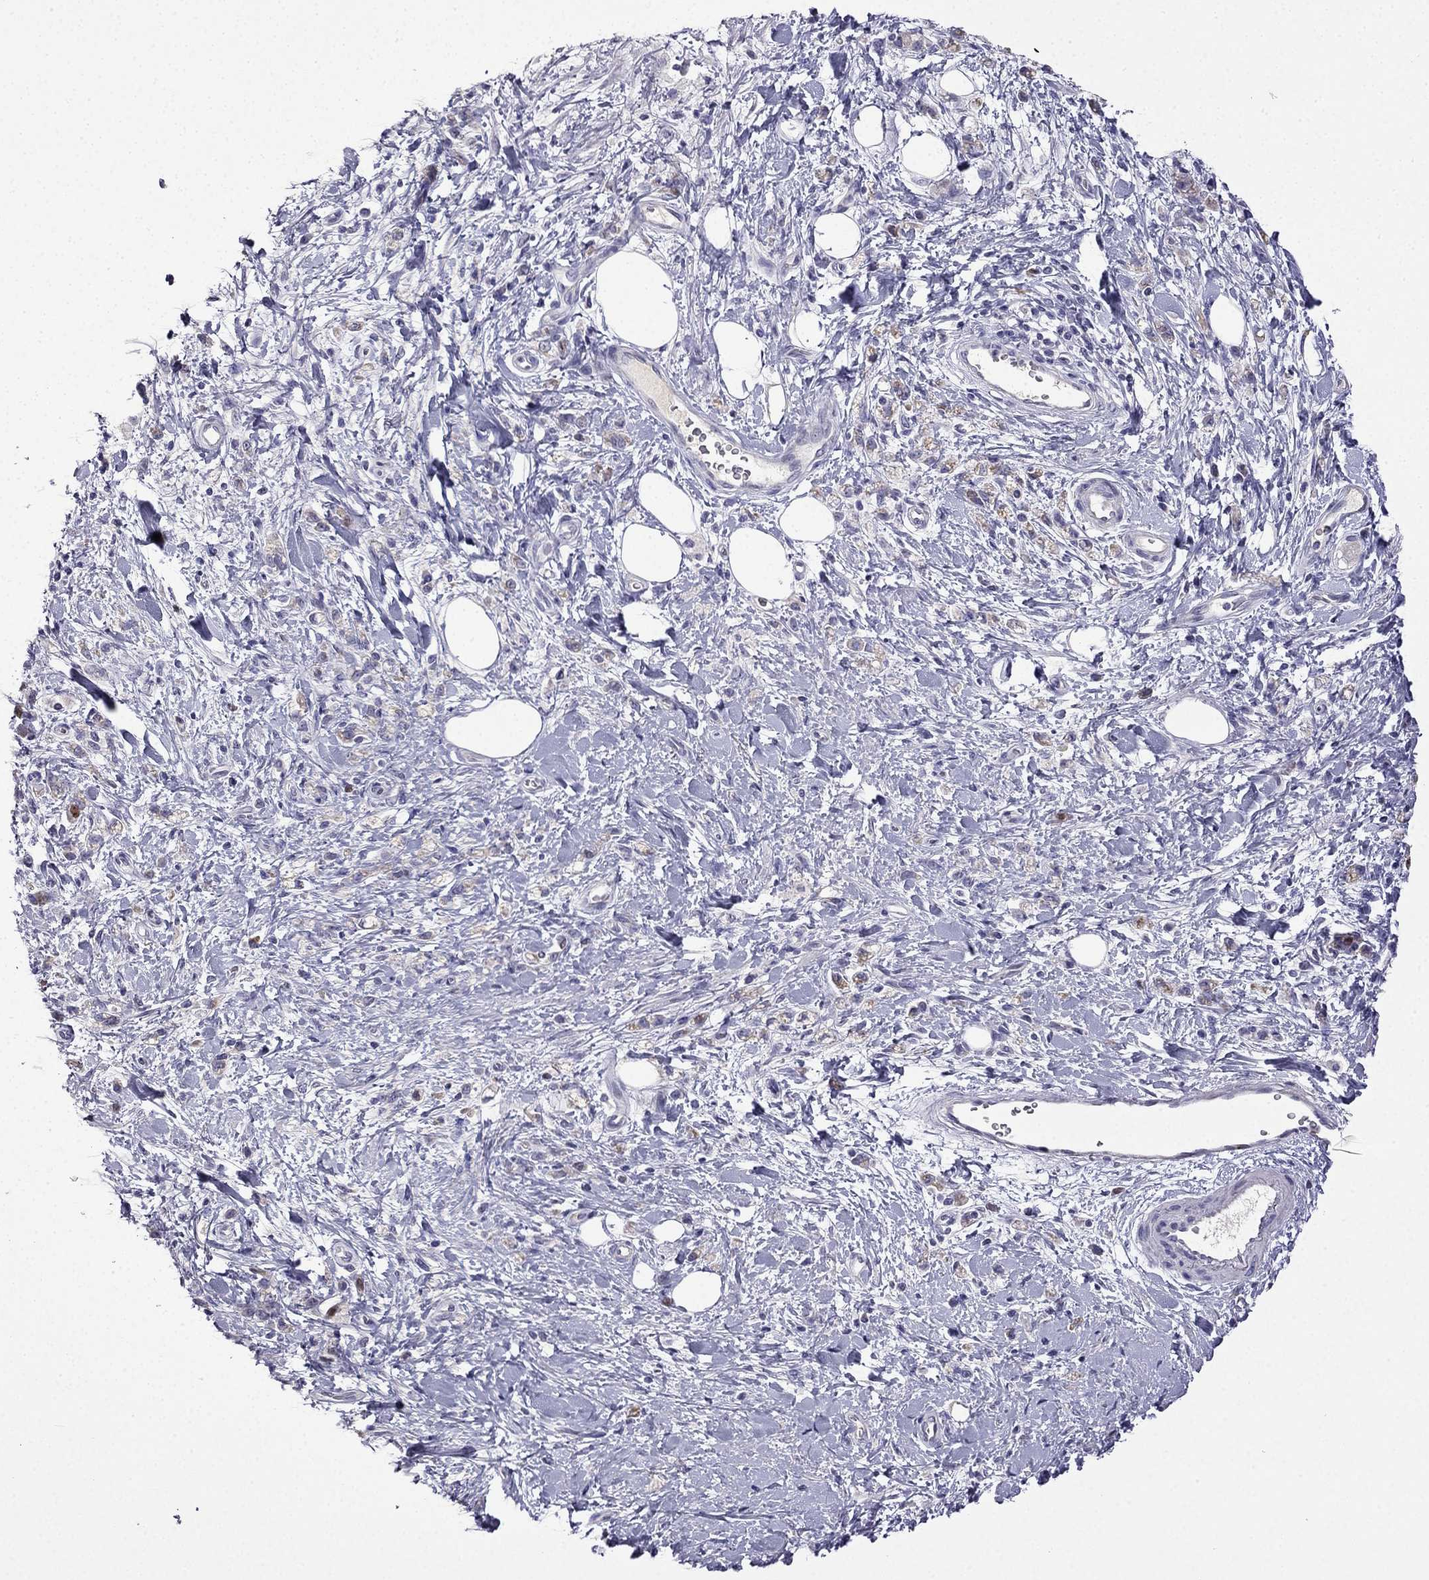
{"staining": {"intensity": "weak", "quantity": "<25%", "location": "nuclear"}, "tissue": "stomach cancer", "cell_type": "Tumor cells", "image_type": "cancer", "snomed": [{"axis": "morphology", "description": "Adenocarcinoma, NOS"}, {"axis": "topography", "description": "Stomach"}], "caption": "This is an immunohistochemistry photomicrograph of human stomach cancer (adenocarcinoma). There is no expression in tumor cells.", "gene": "UHRF1", "patient": {"sex": "male", "age": 77}}